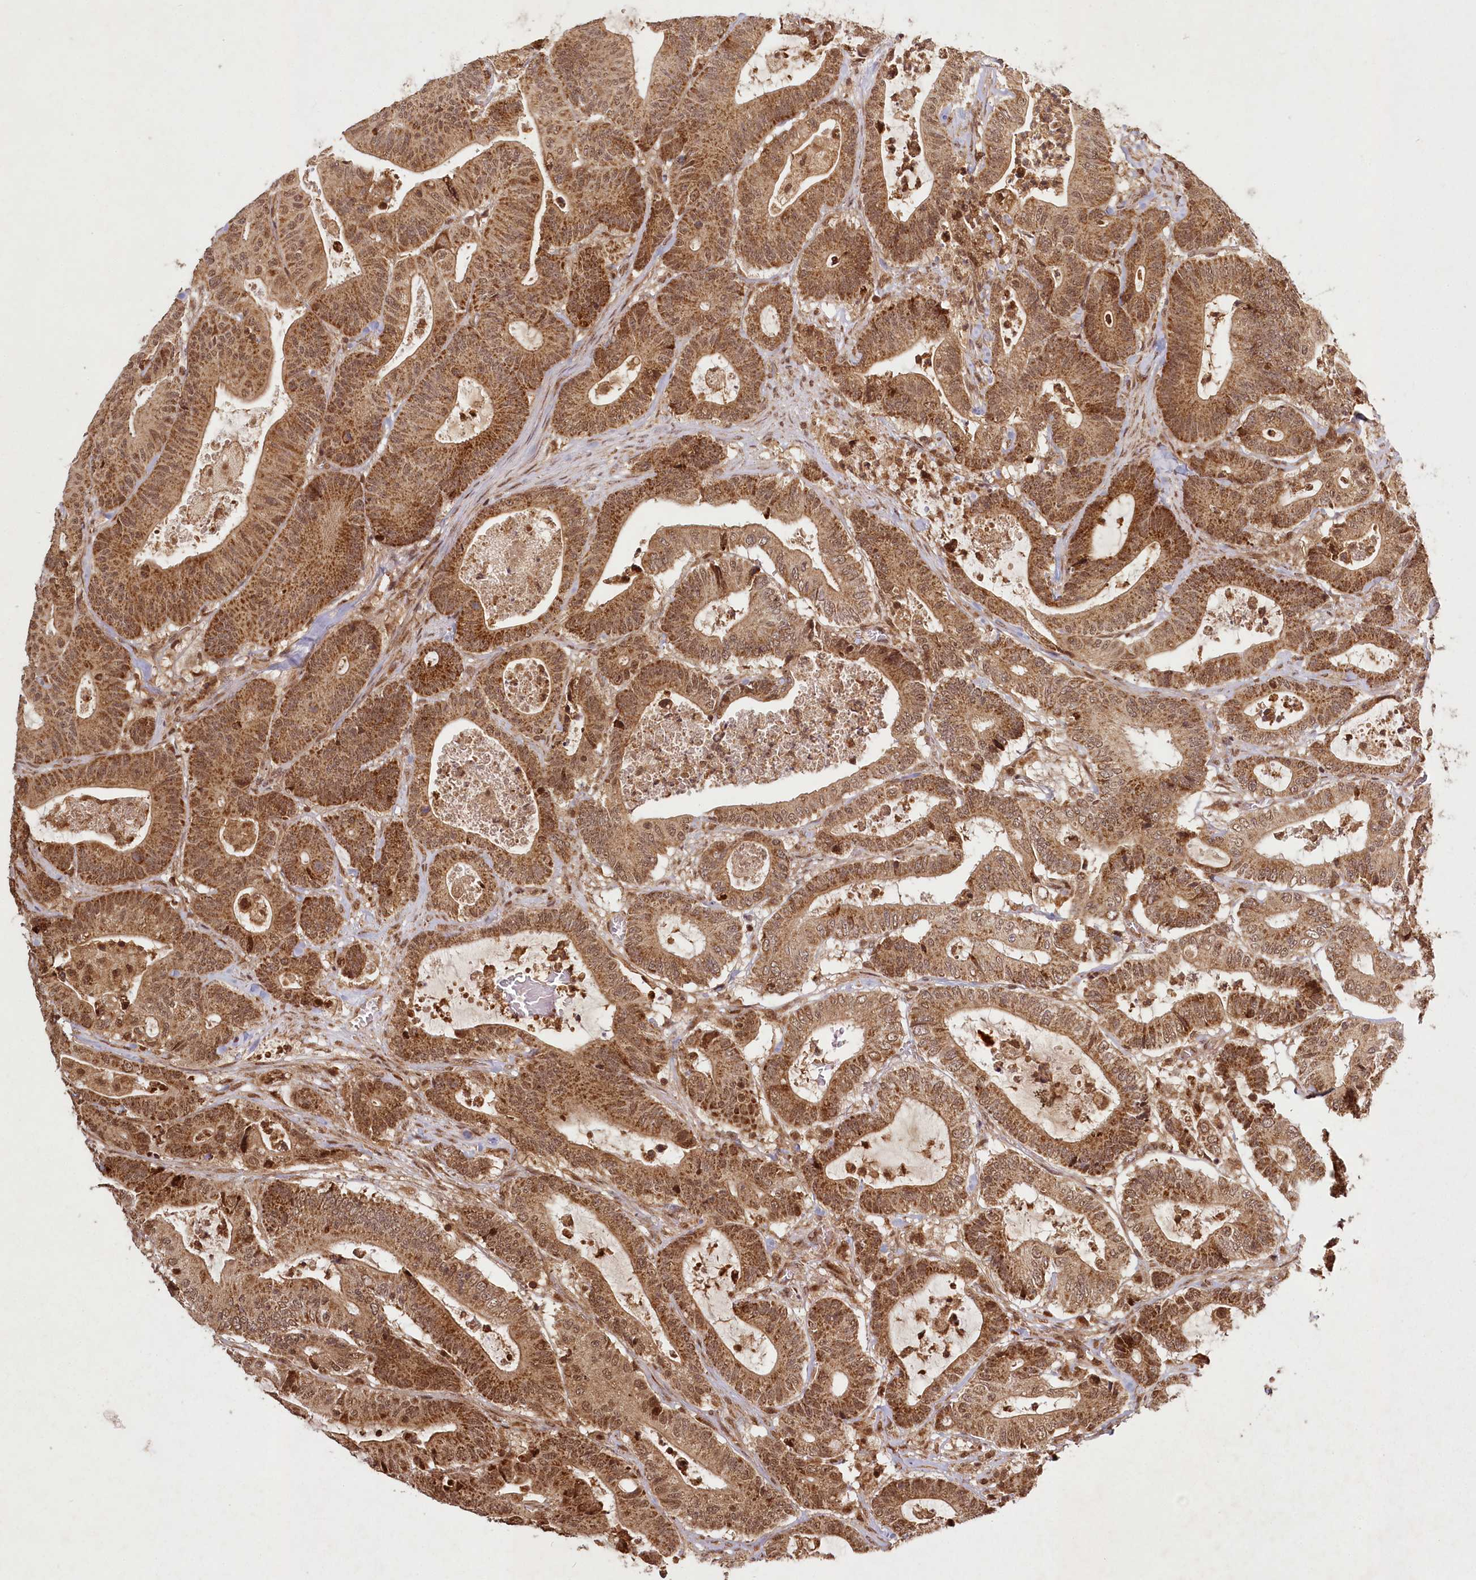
{"staining": {"intensity": "strong", "quantity": ">75%", "location": "cytoplasmic/membranous,nuclear"}, "tissue": "colorectal cancer", "cell_type": "Tumor cells", "image_type": "cancer", "snomed": [{"axis": "morphology", "description": "Adenocarcinoma, NOS"}, {"axis": "topography", "description": "Colon"}], "caption": "IHC of human adenocarcinoma (colorectal) demonstrates high levels of strong cytoplasmic/membranous and nuclear staining in approximately >75% of tumor cells. IHC stains the protein in brown and the nuclei are stained blue.", "gene": "MICU1", "patient": {"sex": "female", "age": 84}}